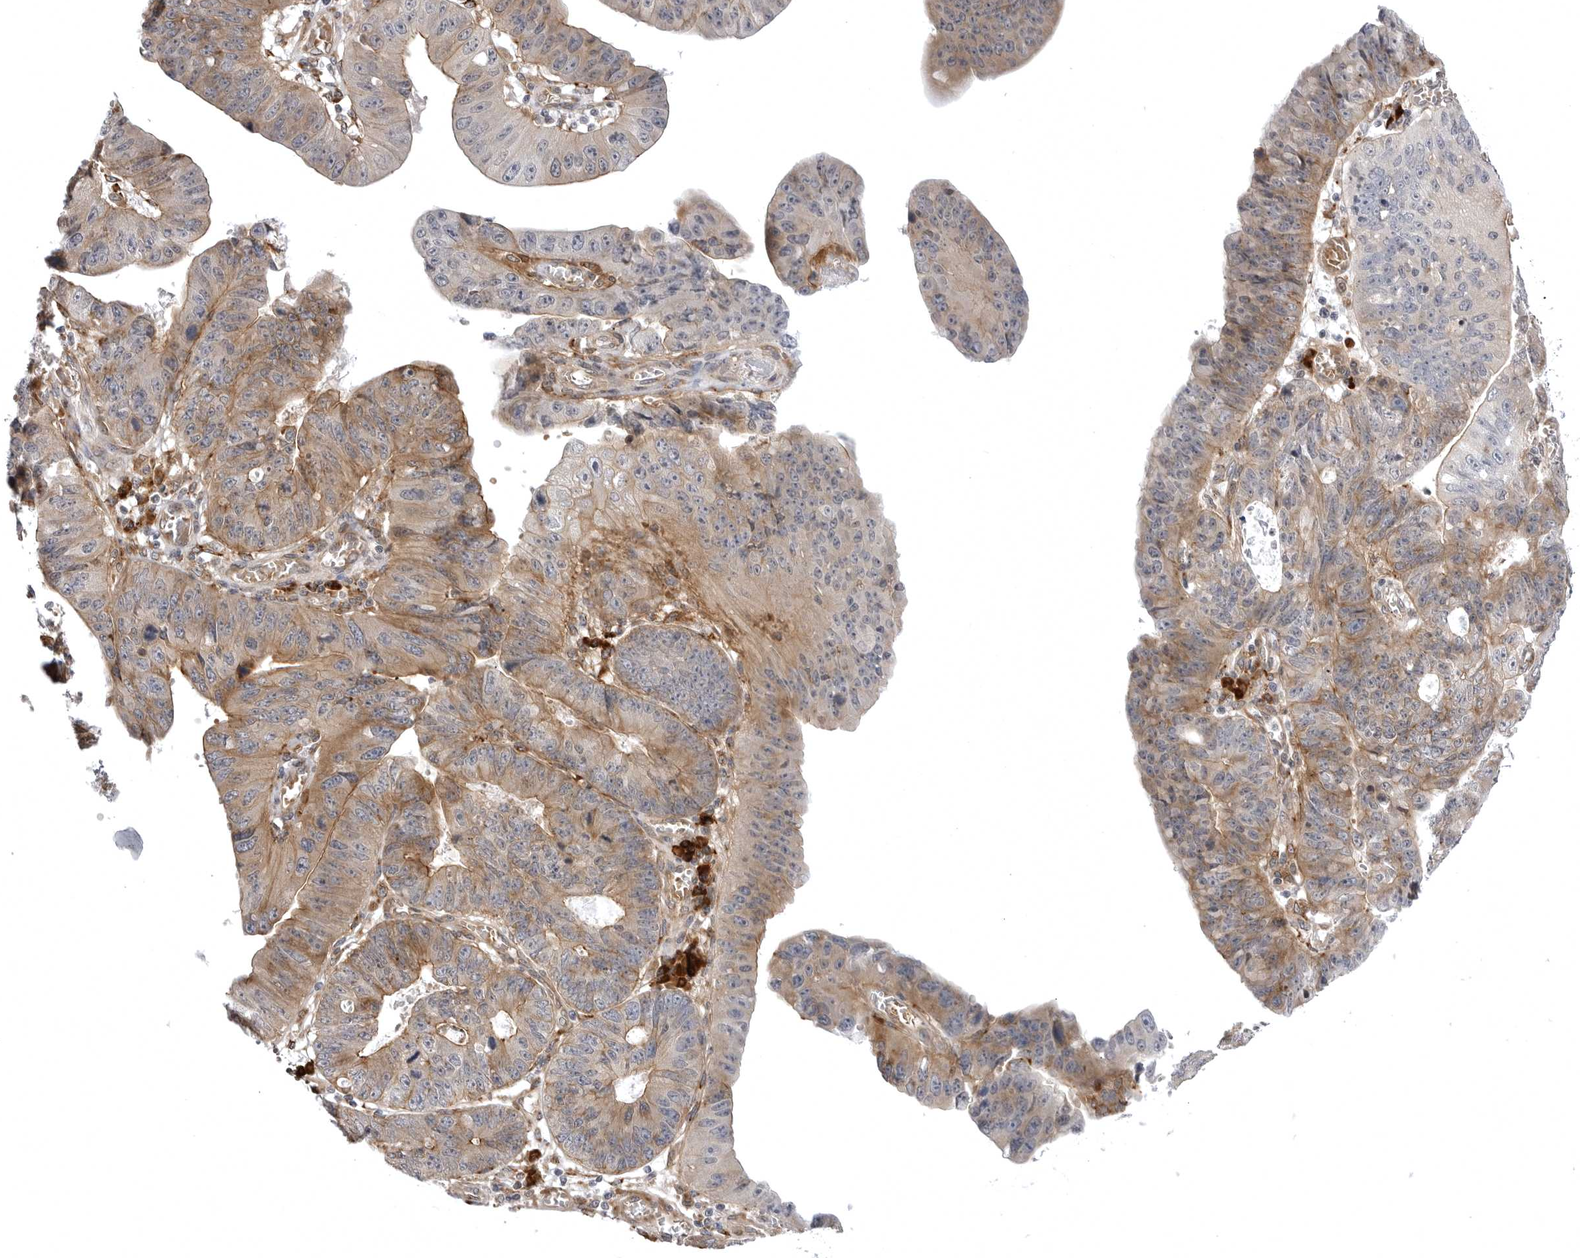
{"staining": {"intensity": "moderate", "quantity": "25%-75%", "location": "cytoplasmic/membranous"}, "tissue": "stomach cancer", "cell_type": "Tumor cells", "image_type": "cancer", "snomed": [{"axis": "morphology", "description": "Adenocarcinoma, NOS"}, {"axis": "topography", "description": "Stomach"}], "caption": "DAB (3,3'-diaminobenzidine) immunohistochemical staining of adenocarcinoma (stomach) displays moderate cytoplasmic/membranous protein staining in approximately 25%-75% of tumor cells. Ihc stains the protein of interest in brown and the nuclei are stained blue.", "gene": "ARL5A", "patient": {"sex": "male", "age": 59}}